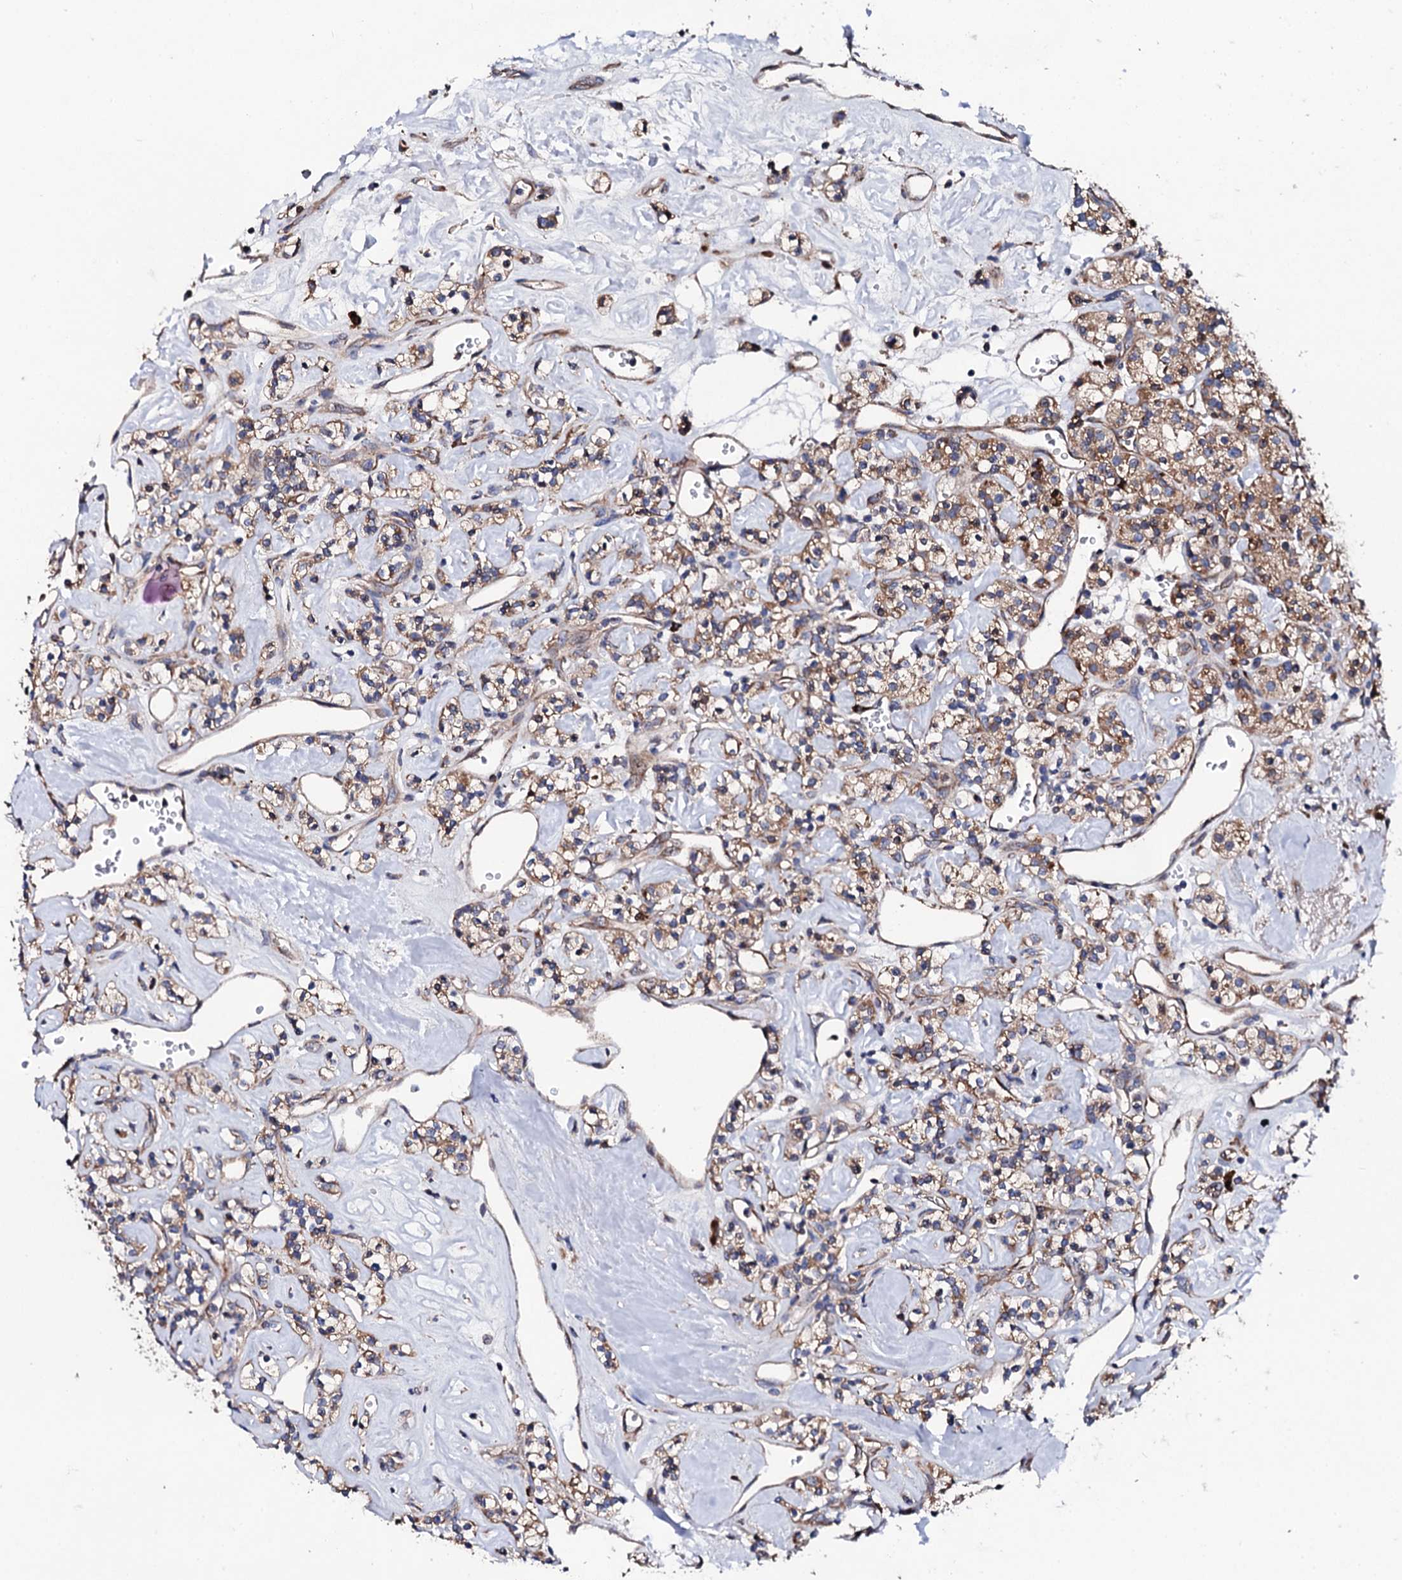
{"staining": {"intensity": "moderate", "quantity": ">75%", "location": "cytoplasmic/membranous"}, "tissue": "renal cancer", "cell_type": "Tumor cells", "image_type": "cancer", "snomed": [{"axis": "morphology", "description": "Adenocarcinoma, NOS"}, {"axis": "topography", "description": "Kidney"}], "caption": "Brown immunohistochemical staining in renal adenocarcinoma exhibits moderate cytoplasmic/membranous expression in approximately >75% of tumor cells.", "gene": "LIPT2", "patient": {"sex": "male", "age": 77}}